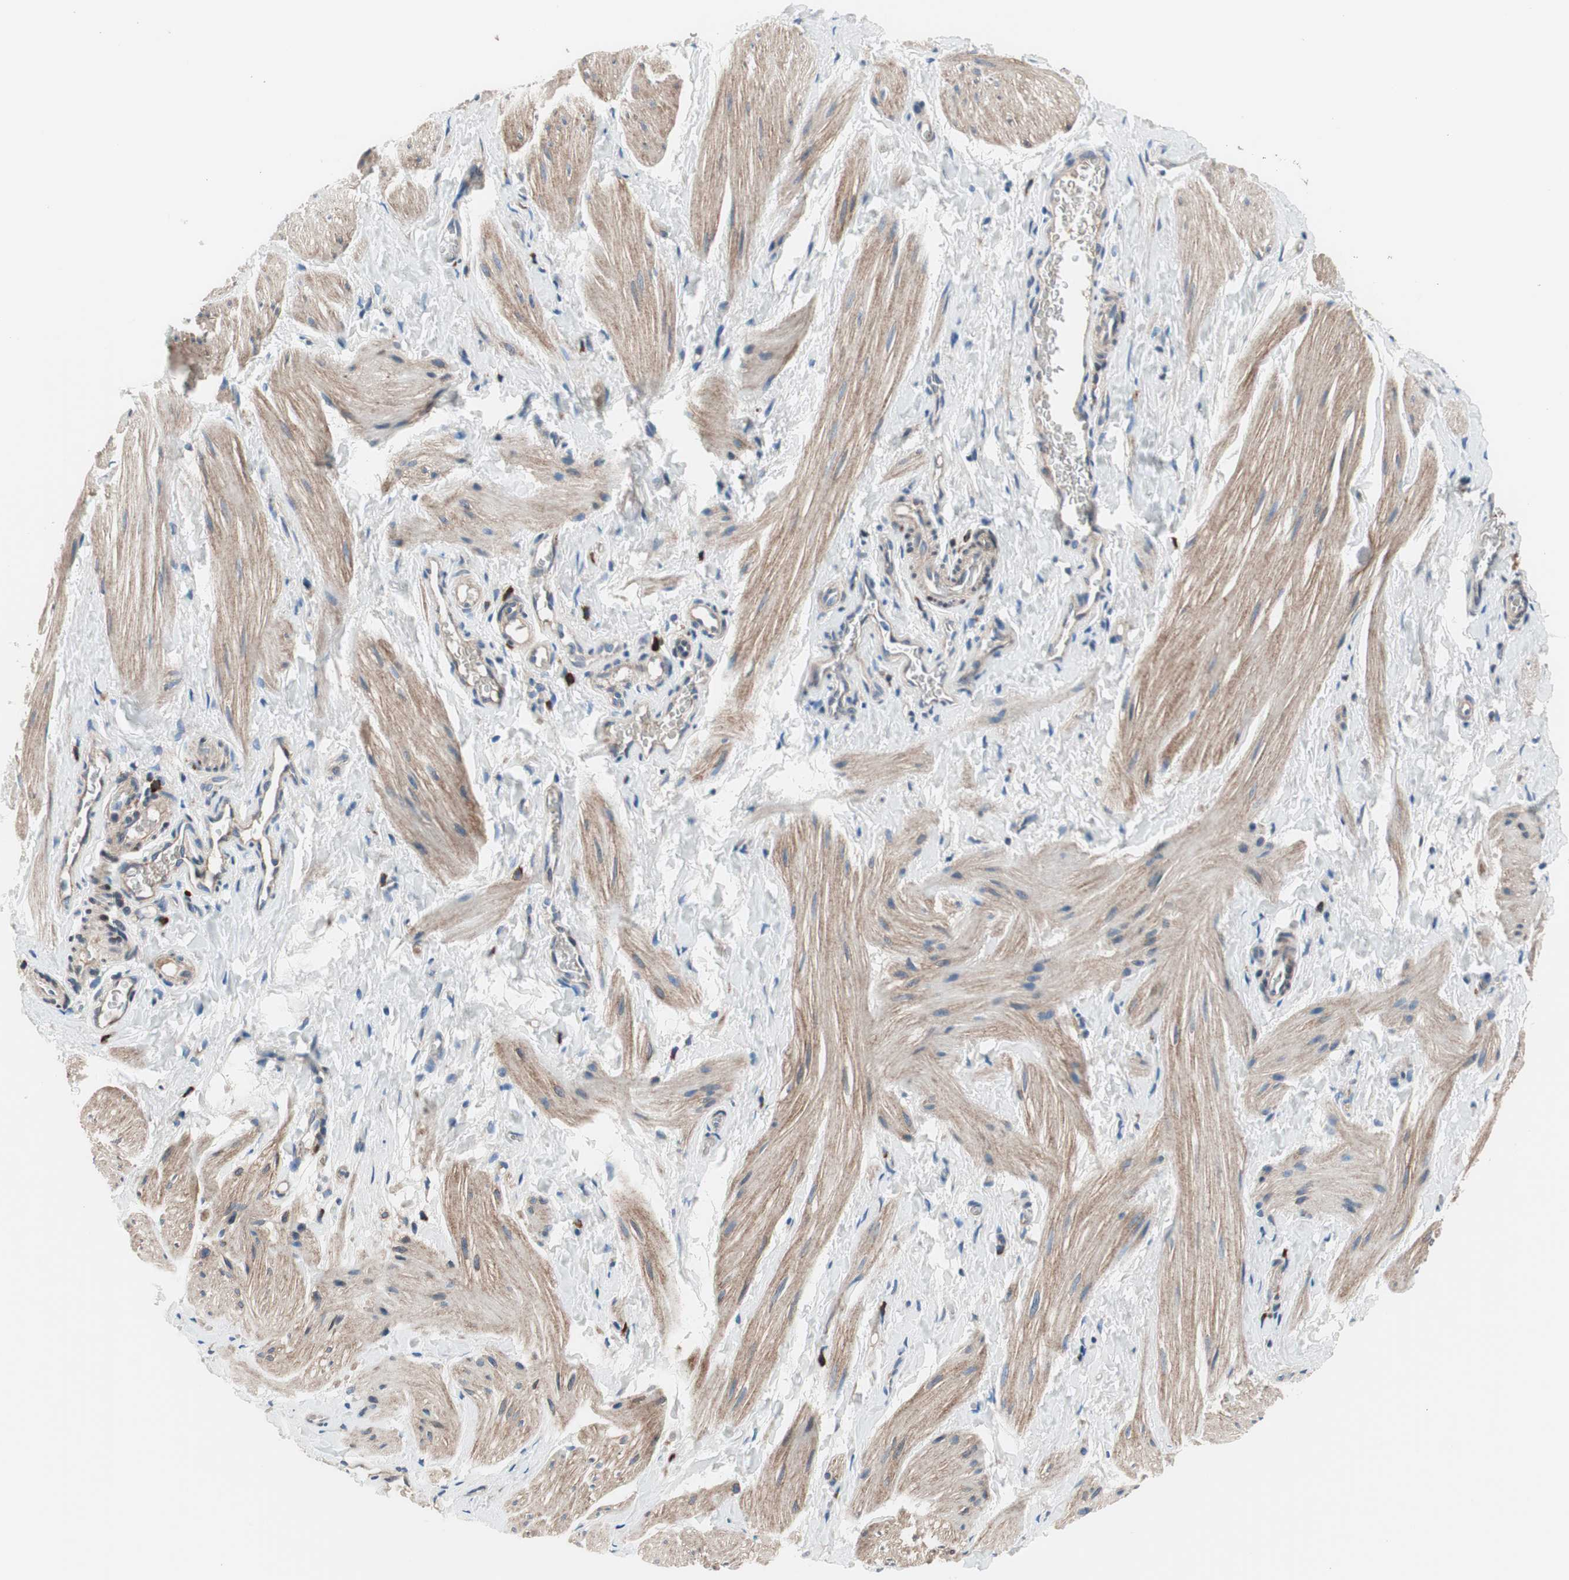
{"staining": {"intensity": "moderate", "quantity": "25%-75%", "location": "cytoplasmic/membranous"}, "tissue": "smooth muscle", "cell_type": "Smooth muscle cells", "image_type": "normal", "snomed": [{"axis": "morphology", "description": "Normal tissue, NOS"}, {"axis": "topography", "description": "Smooth muscle"}], "caption": "Brown immunohistochemical staining in normal smooth muscle reveals moderate cytoplasmic/membranous staining in about 25%-75% of smooth muscle cells.", "gene": "PRDX2", "patient": {"sex": "male", "age": 16}}